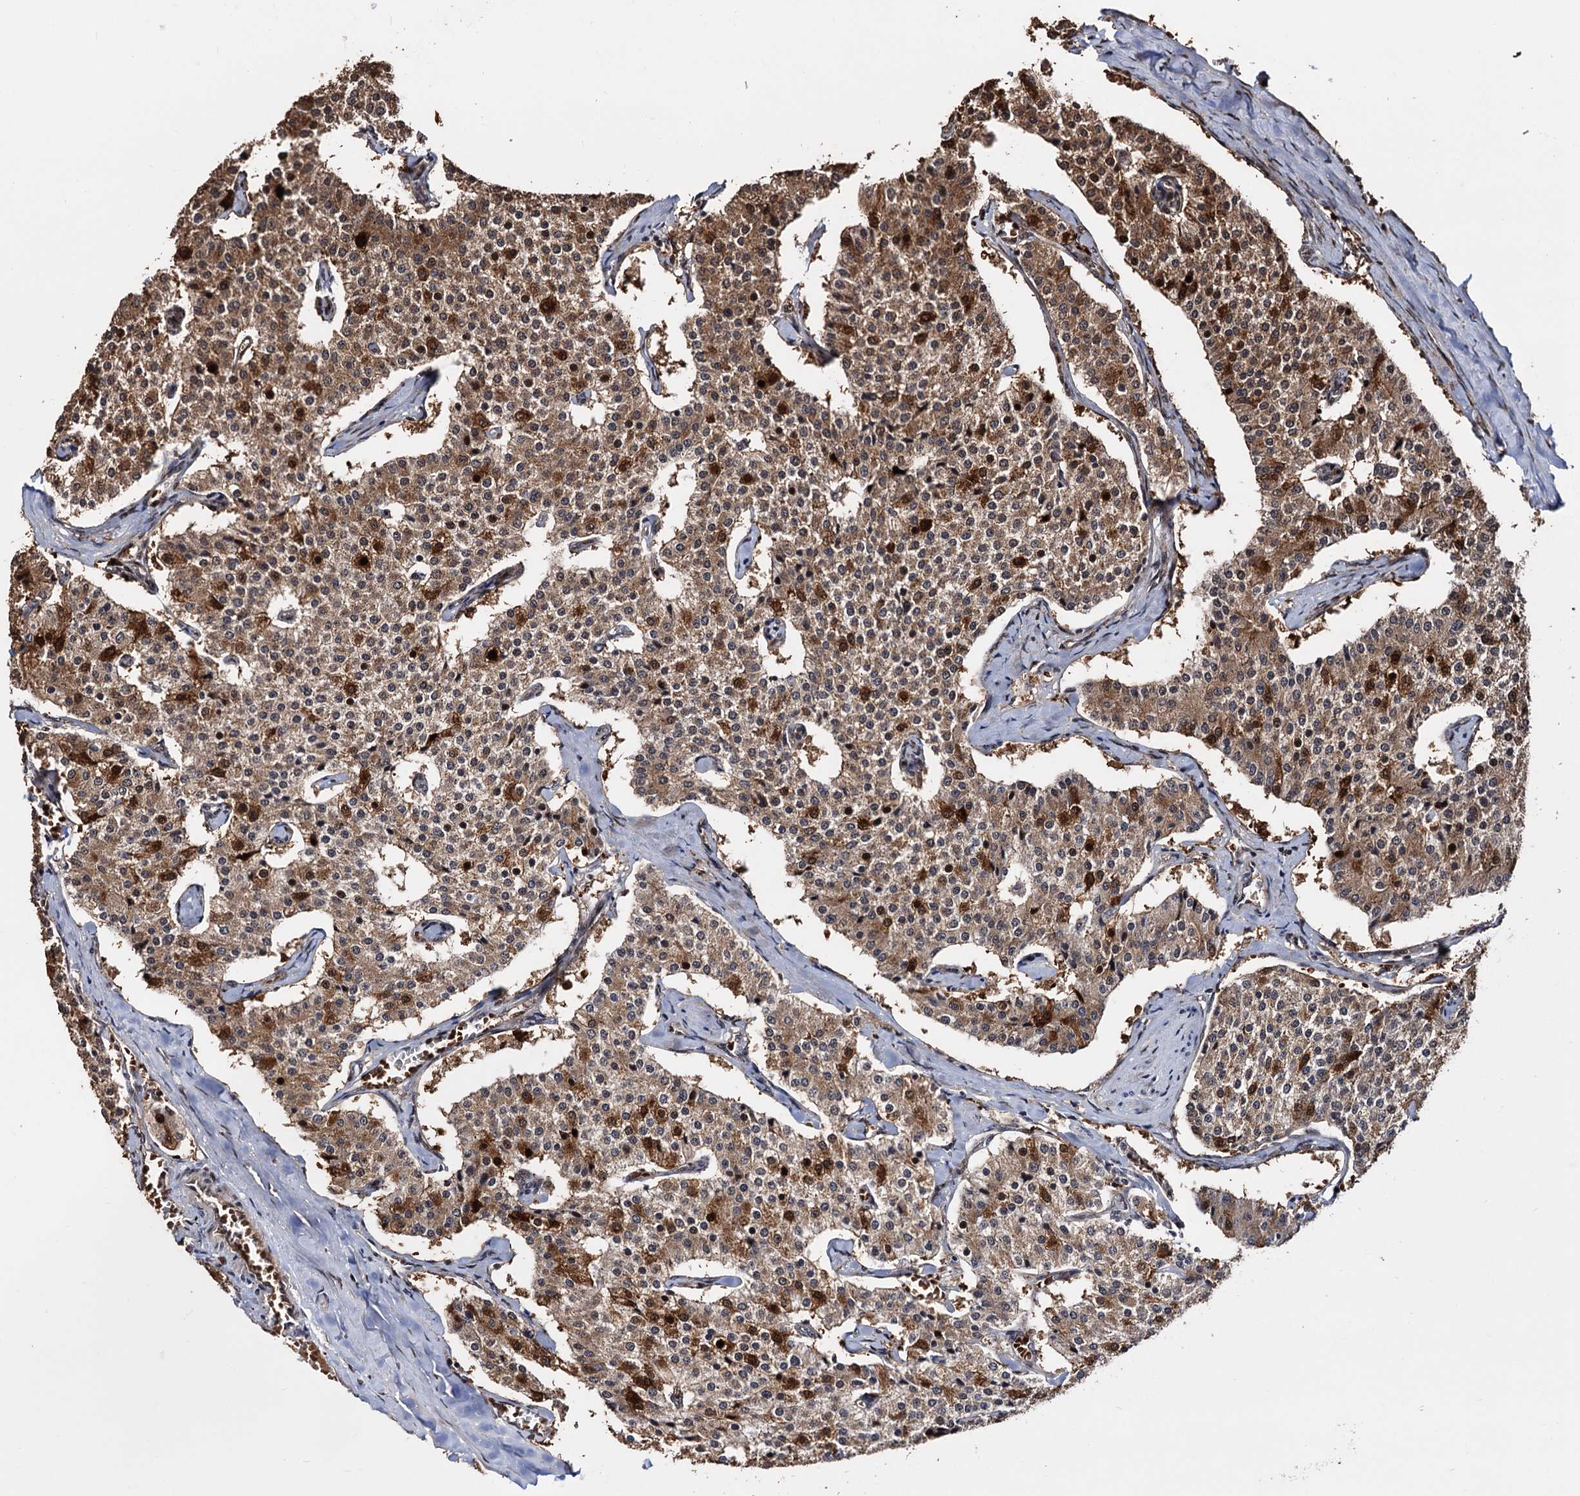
{"staining": {"intensity": "moderate", "quantity": "25%-75%", "location": "cytoplasmic/membranous,nuclear"}, "tissue": "carcinoid", "cell_type": "Tumor cells", "image_type": "cancer", "snomed": [{"axis": "morphology", "description": "Carcinoid, malignant, NOS"}, {"axis": "topography", "description": "Colon"}], "caption": "Immunohistochemistry (IHC) of human carcinoid (malignant) demonstrates medium levels of moderate cytoplasmic/membranous and nuclear expression in about 25%-75% of tumor cells. (DAB (3,3'-diaminobenzidine) IHC, brown staining for protein, blue staining for nuclei).", "gene": "PIGB", "patient": {"sex": "female", "age": 52}}